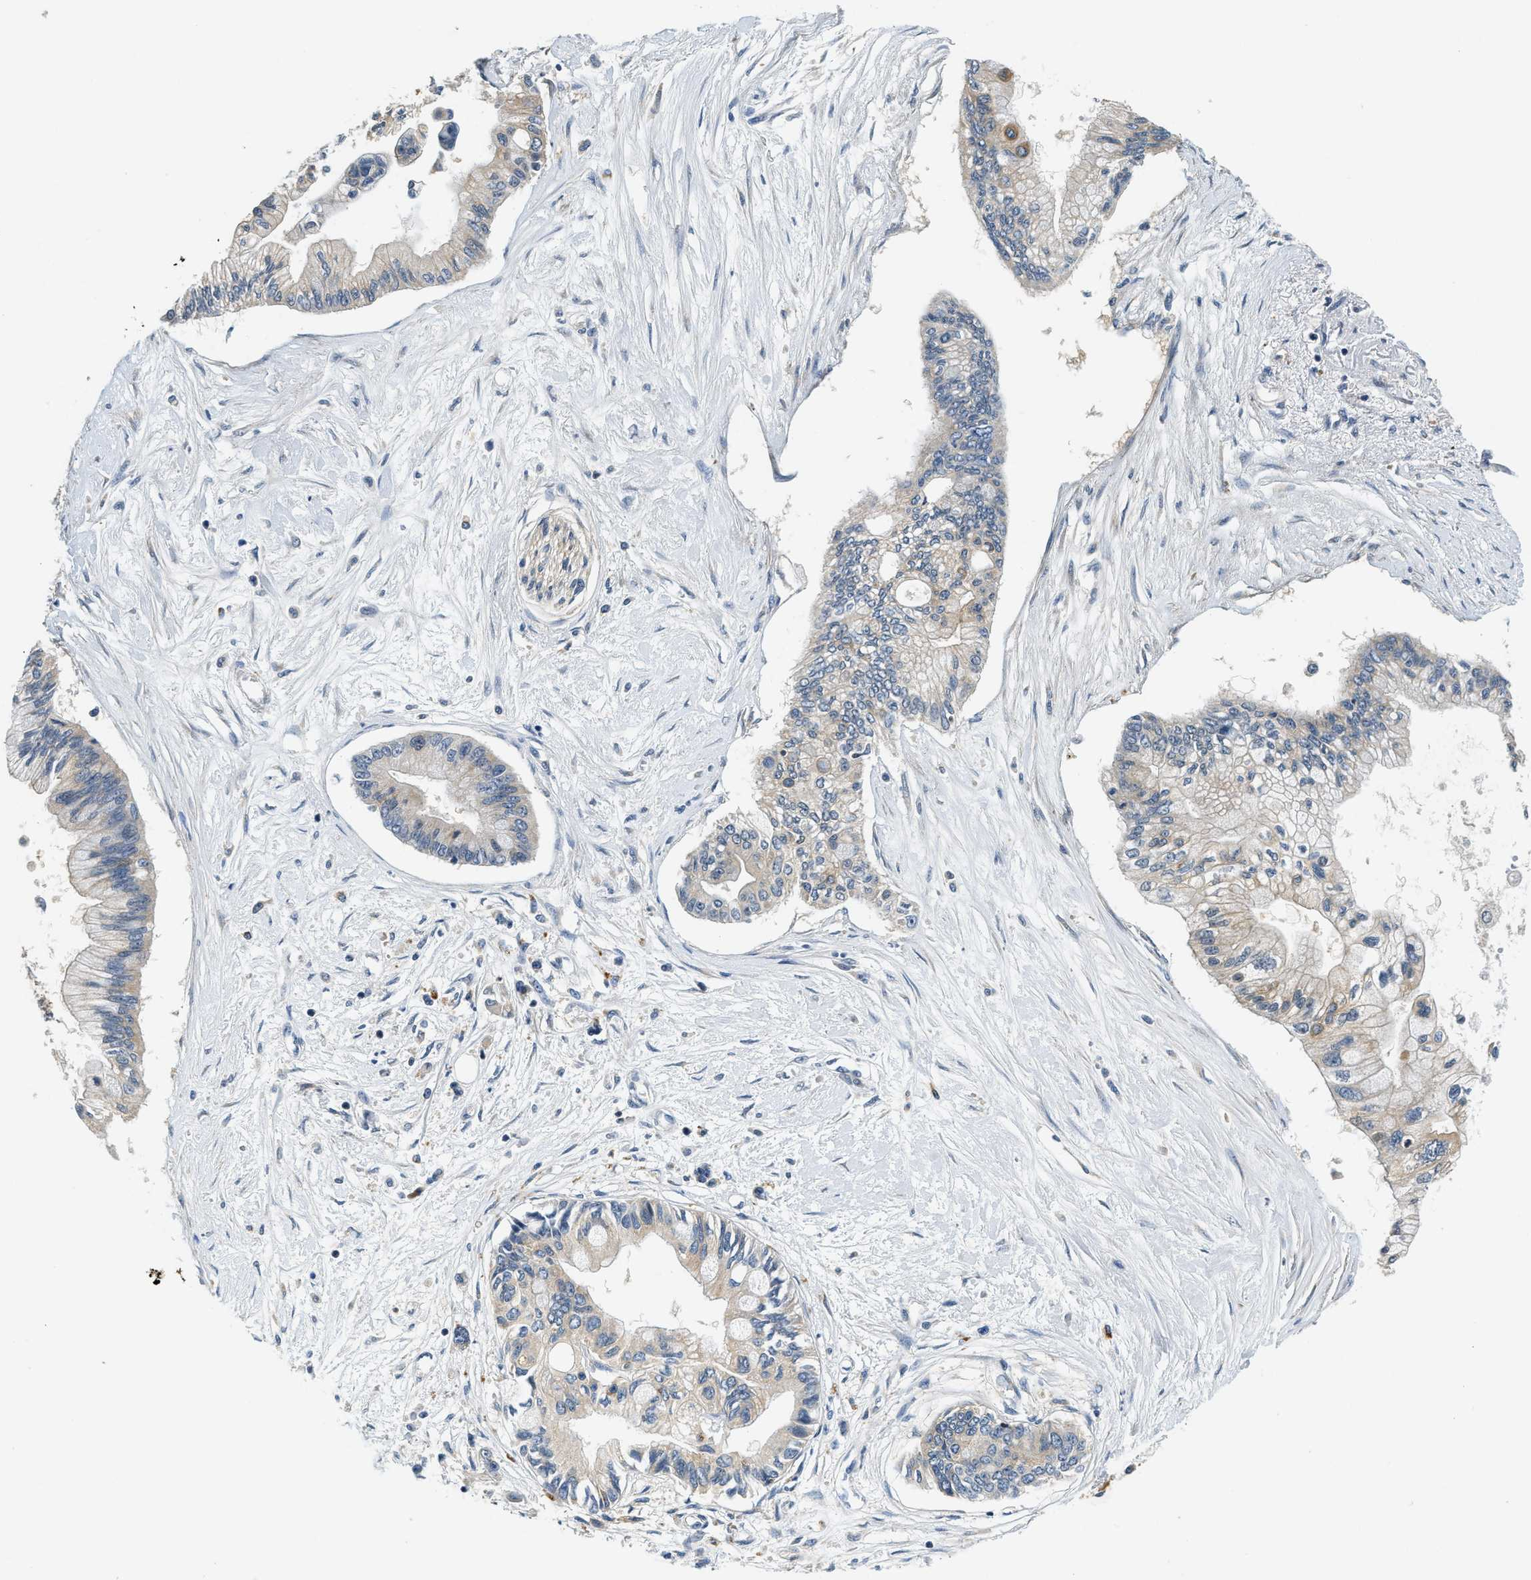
{"staining": {"intensity": "weak", "quantity": "25%-75%", "location": "cytoplasmic/membranous"}, "tissue": "pancreatic cancer", "cell_type": "Tumor cells", "image_type": "cancer", "snomed": [{"axis": "morphology", "description": "Adenocarcinoma, NOS"}, {"axis": "topography", "description": "Pancreas"}], "caption": "Approximately 25%-75% of tumor cells in pancreatic adenocarcinoma display weak cytoplasmic/membranous protein positivity as visualized by brown immunohistochemical staining.", "gene": "RESF1", "patient": {"sex": "female", "age": 77}}